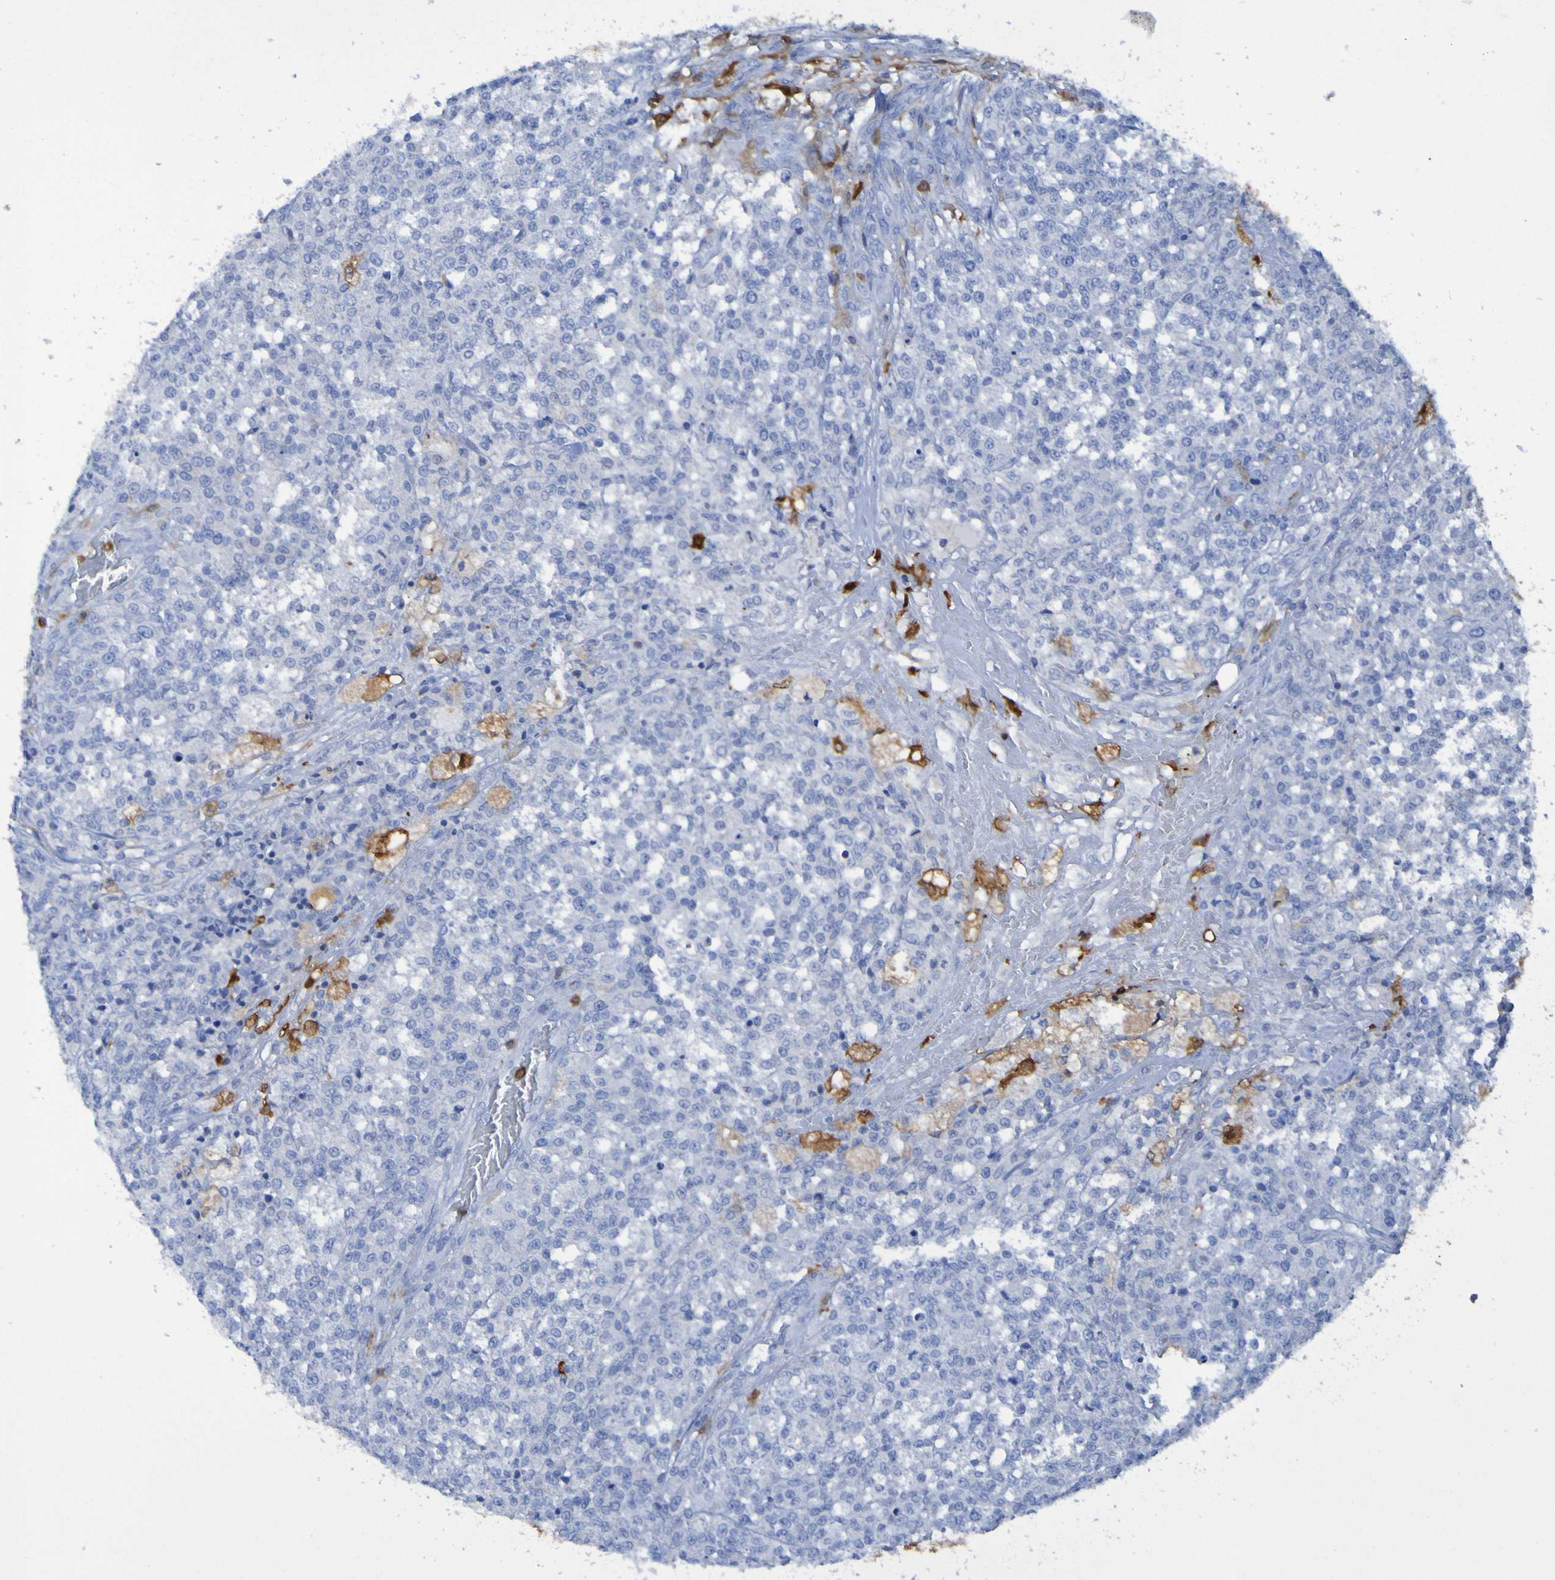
{"staining": {"intensity": "negative", "quantity": "none", "location": "none"}, "tissue": "testis cancer", "cell_type": "Tumor cells", "image_type": "cancer", "snomed": [{"axis": "morphology", "description": "Seminoma, NOS"}, {"axis": "topography", "description": "Testis"}], "caption": "A high-resolution micrograph shows immunohistochemistry staining of testis cancer, which displays no significant positivity in tumor cells.", "gene": "MPPE1", "patient": {"sex": "male", "age": 59}}